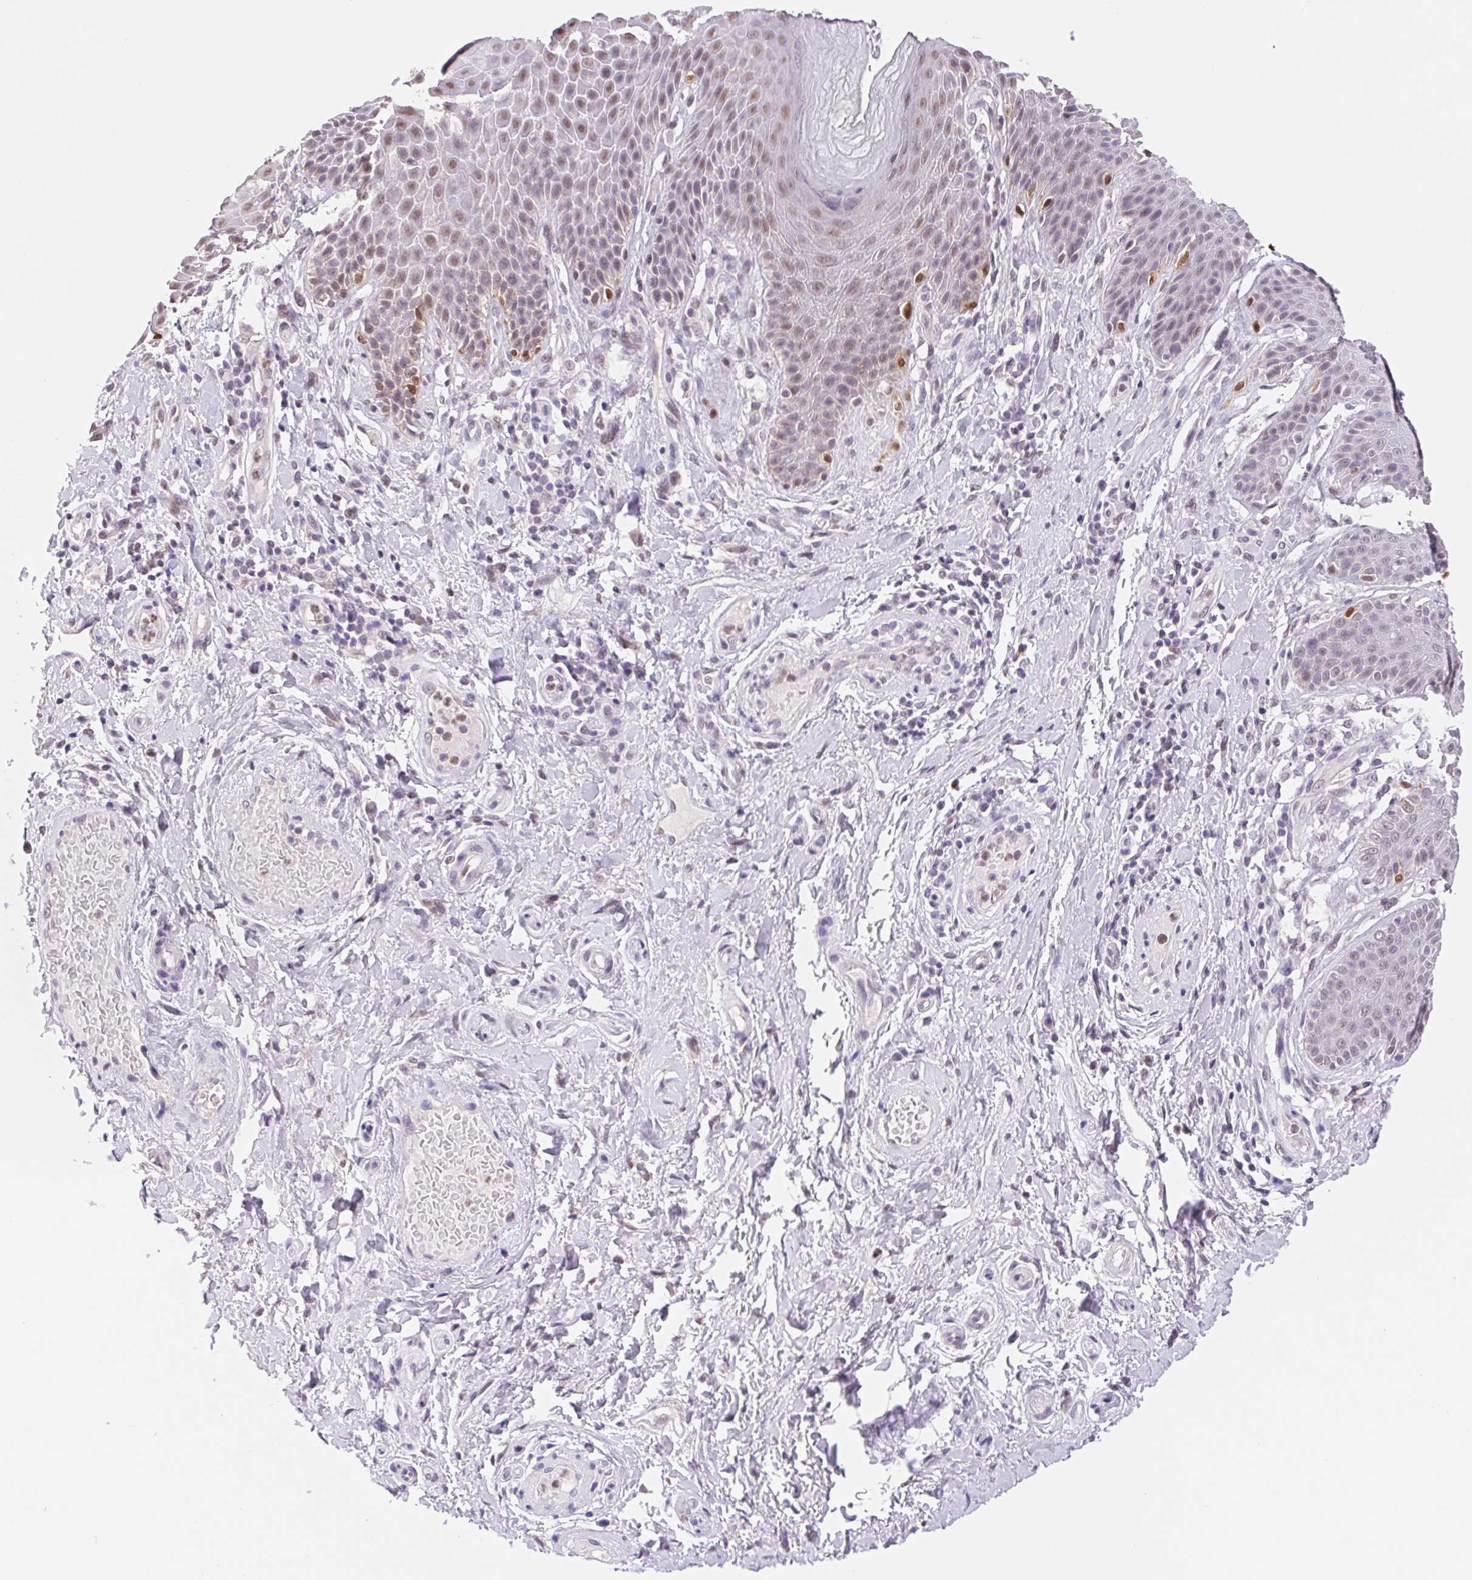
{"staining": {"intensity": "weak", "quantity": "25%-75%", "location": "nuclear"}, "tissue": "skin", "cell_type": "Epidermal cells", "image_type": "normal", "snomed": [{"axis": "morphology", "description": "Normal tissue, NOS"}, {"axis": "topography", "description": "Anal"}, {"axis": "topography", "description": "Peripheral nerve tissue"}], "caption": "Immunohistochemistry (DAB) staining of normal human skin exhibits weak nuclear protein expression in about 25%-75% of epidermal cells.", "gene": "L3MBTL4", "patient": {"sex": "male", "age": 51}}